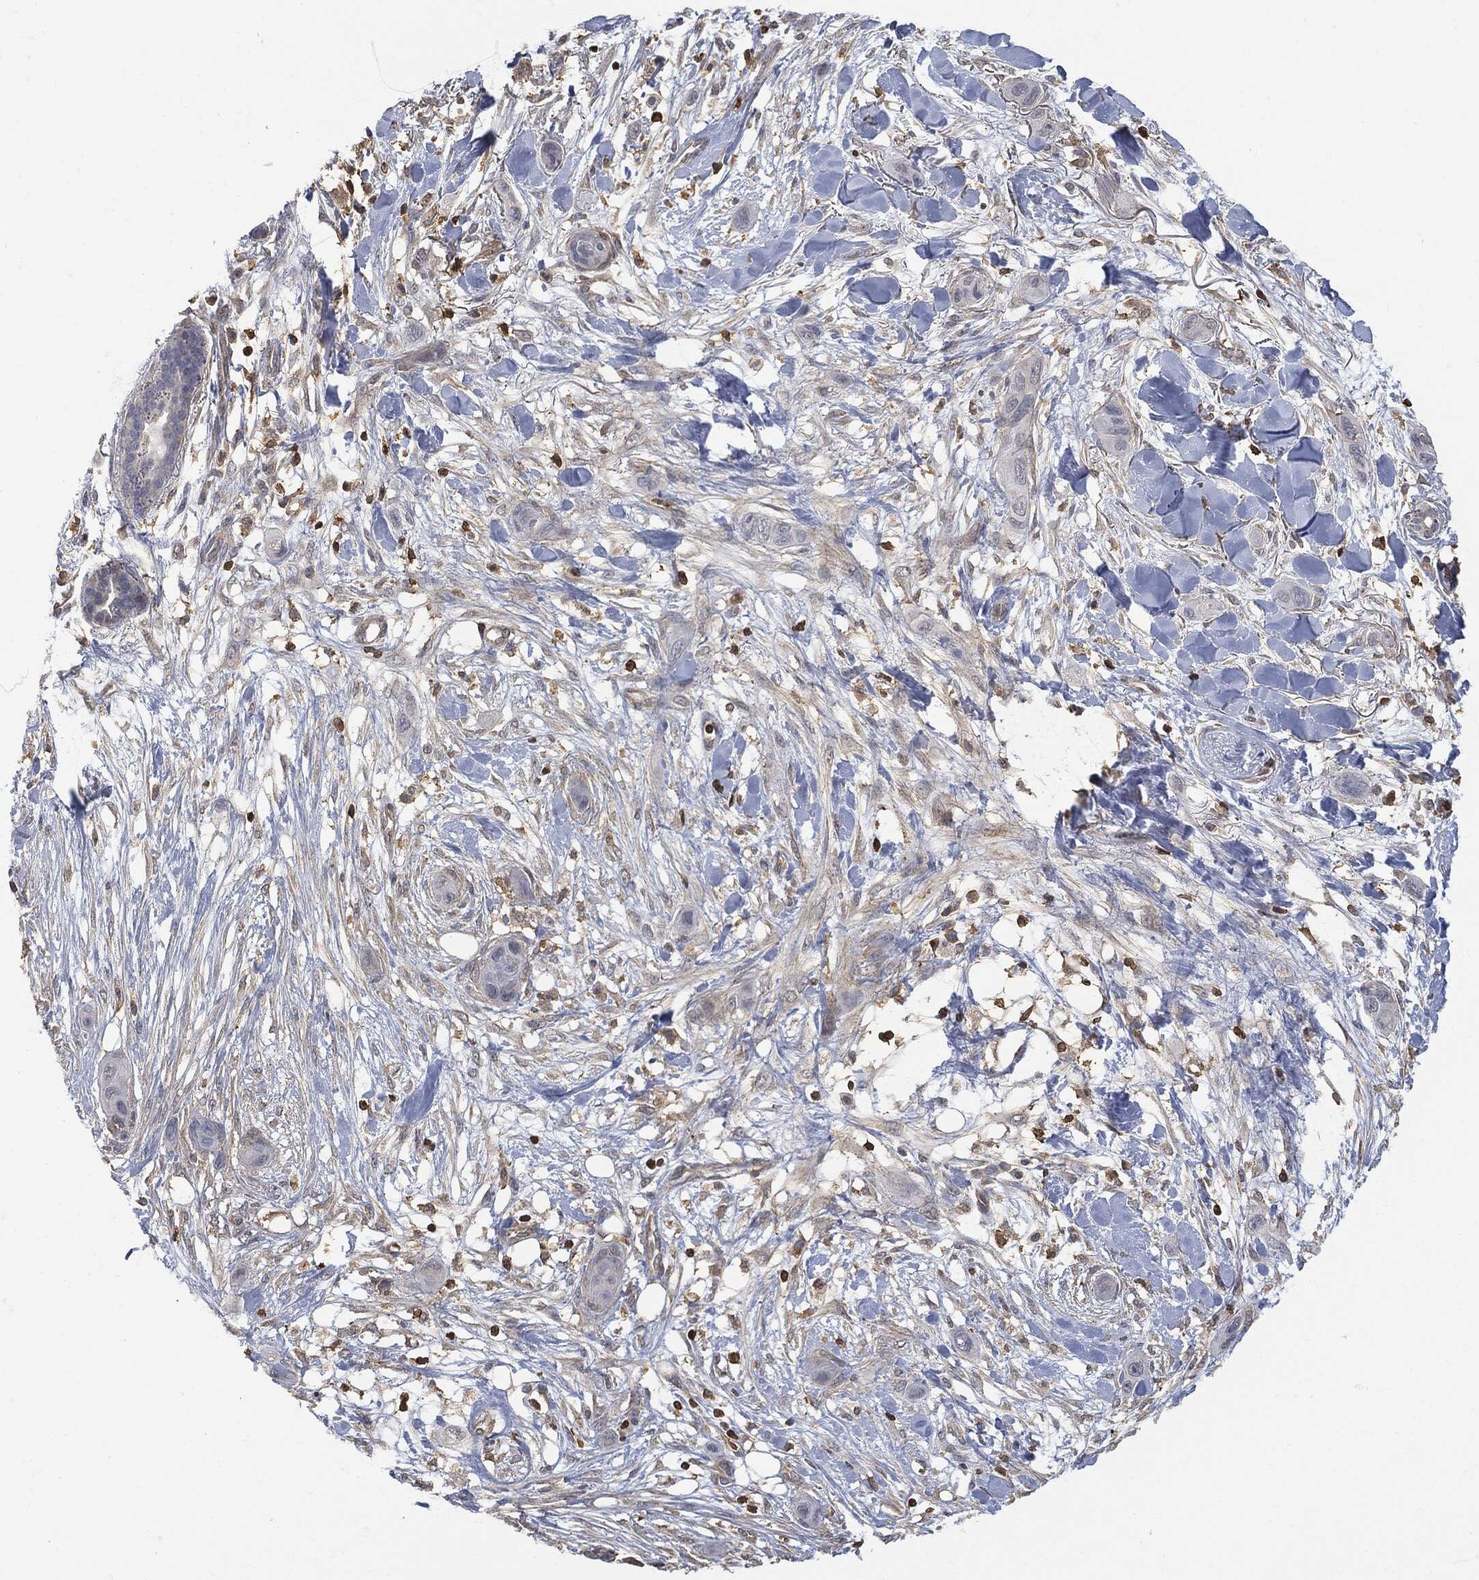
{"staining": {"intensity": "negative", "quantity": "none", "location": "none"}, "tissue": "skin cancer", "cell_type": "Tumor cells", "image_type": "cancer", "snomed": [{"axis": "morphology", "description": "Squamous cell carcinoma, NOS"}, {"axis": "topography", "description": "Skin"}], "caption": "Human skin cancer (squamous cell carcinoma) stained for a protein using IHC exhibits no positivity in tumor cells.", "gene": "PSMB10", "patient": {"sex": "male", "age": 78}}